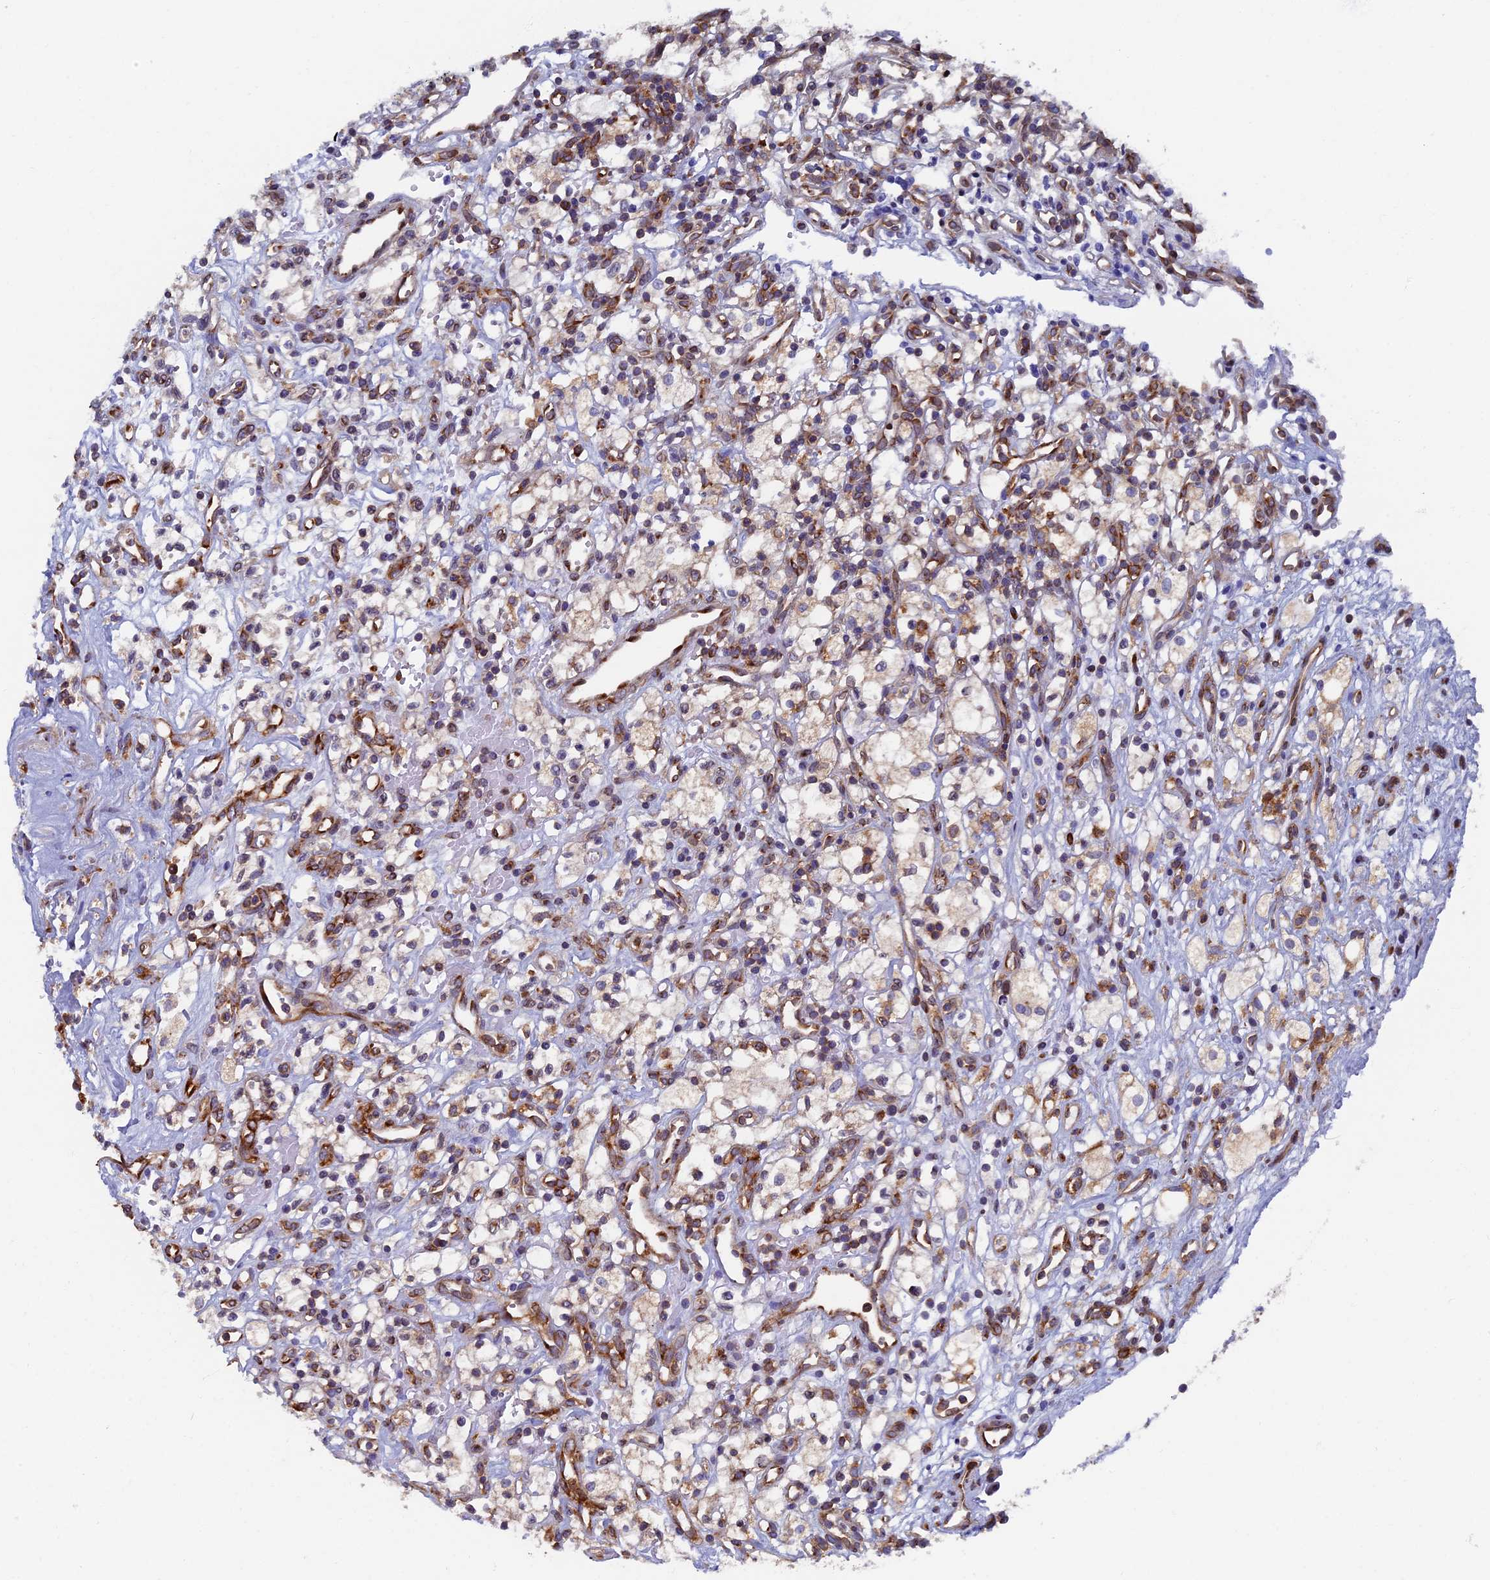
{"staining": {"intensity": "weak", "quantity": "<25%", "location": "cytoplasmic/membranous"}, "tissue": "renal cancer", "cell_type": "Tumor cells", "image_type": "cancer", "snomed": [{"axis": "morphology", "description": "Adenocarcinoma, NOS"}, {"axis": "topography", "description": "Kidney"}], "caption": "Immunohistochemistry (IHC) histopathology image of human adenocarcinoma (renal) stained for a protein (brown), which reveals no positivity in tumor cells.", "gene": "YBX1", "patient": {"sex": "male", "age": 59}}